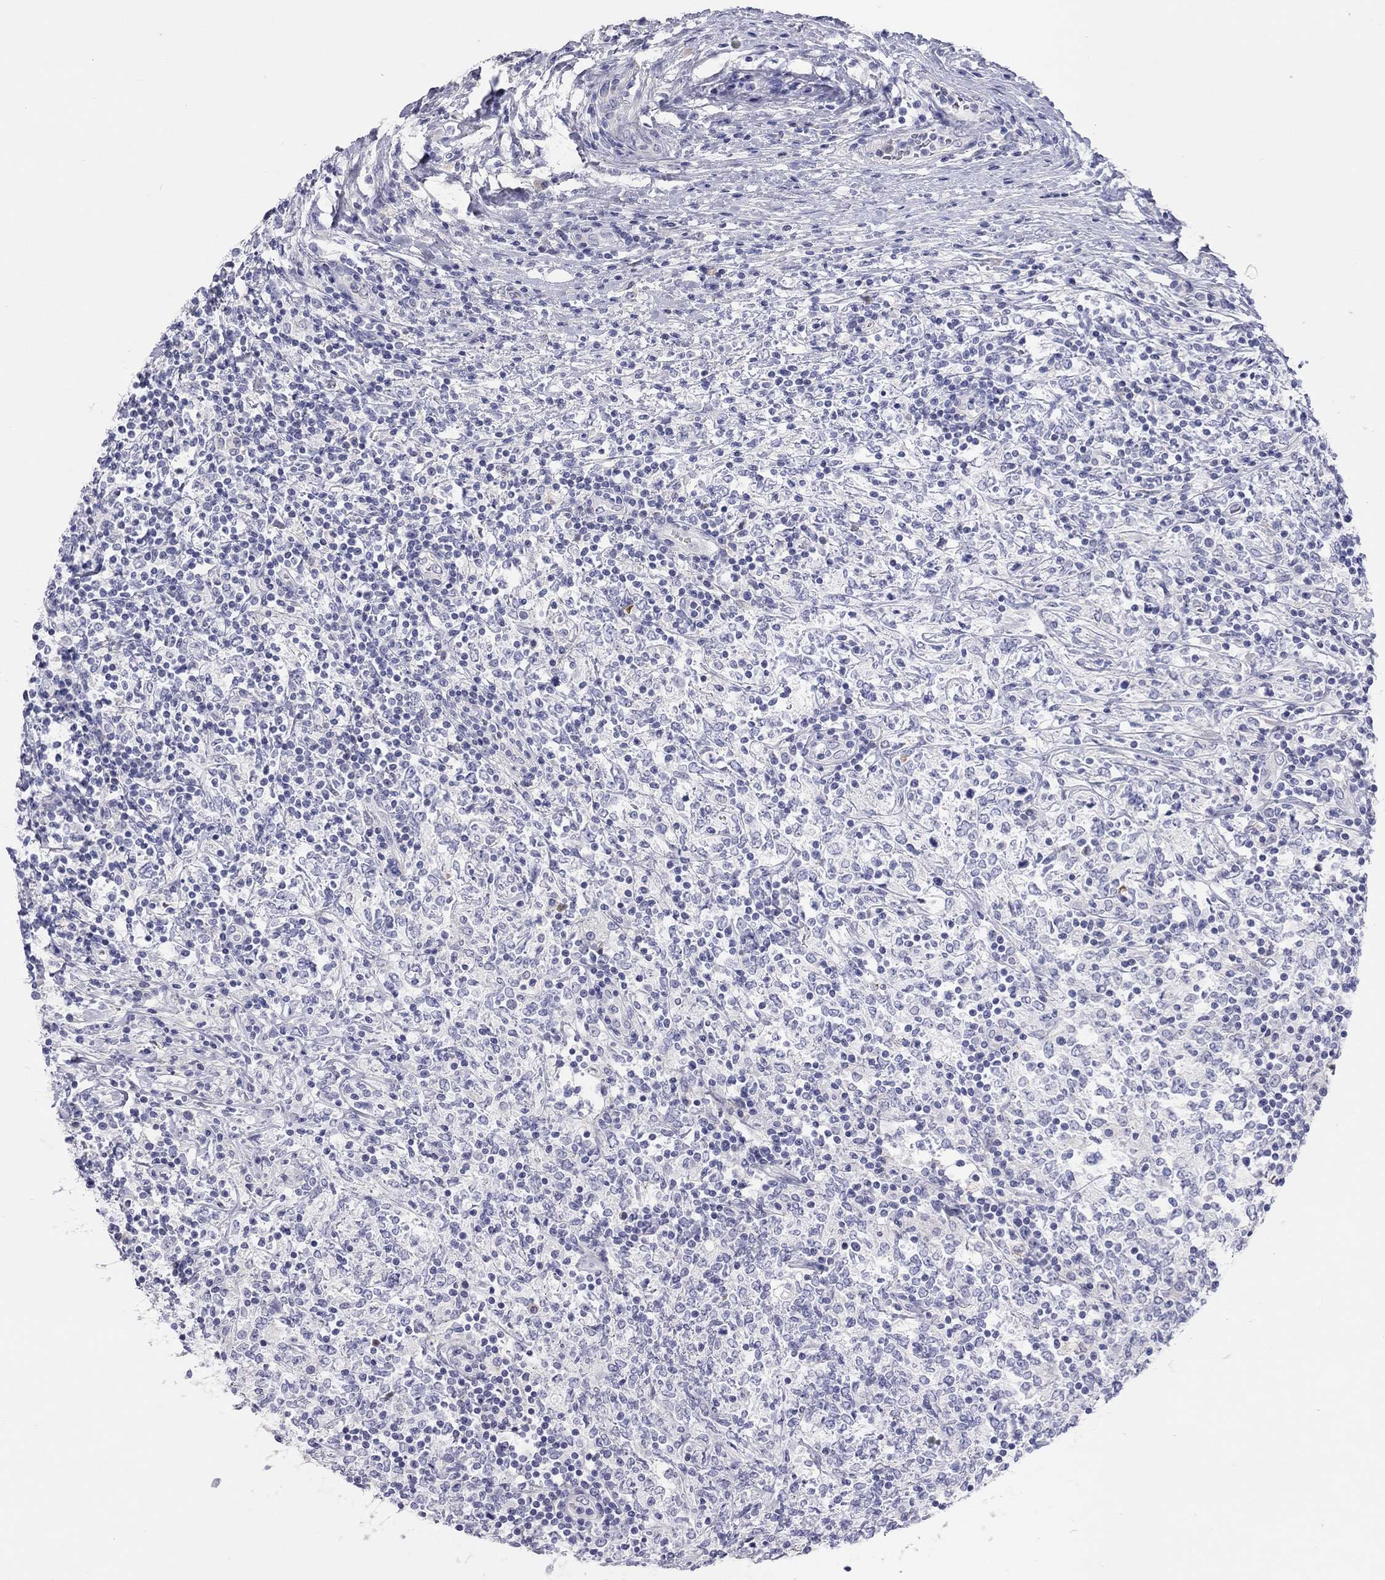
{"staining": {"intensity": "negative", "quantity": "none", "location": "none"}, "tissue": "lymphoma", "cell_type": "Tumor cells", "image_type": "cancer", "snomed": [{"axis": "morphology", "description": "Malignant lymphoma, non-Hodgkin's type, High grade"}, {"axis": "topography", "description": "Lymph node"}], "caption": "IHC photomicrograph of high-grade malignant lymphoma, non-Hodgkin's type stained for a protein (brown), which shows no positivity in tumor cells. The staining is performed using DAB (3,3'-diaminobenzidine) brown chromogen with nuclei counter-stained in using hematoxylin.", "gene": "ST7L", "patient": {"sex": "female", "age": 84}}